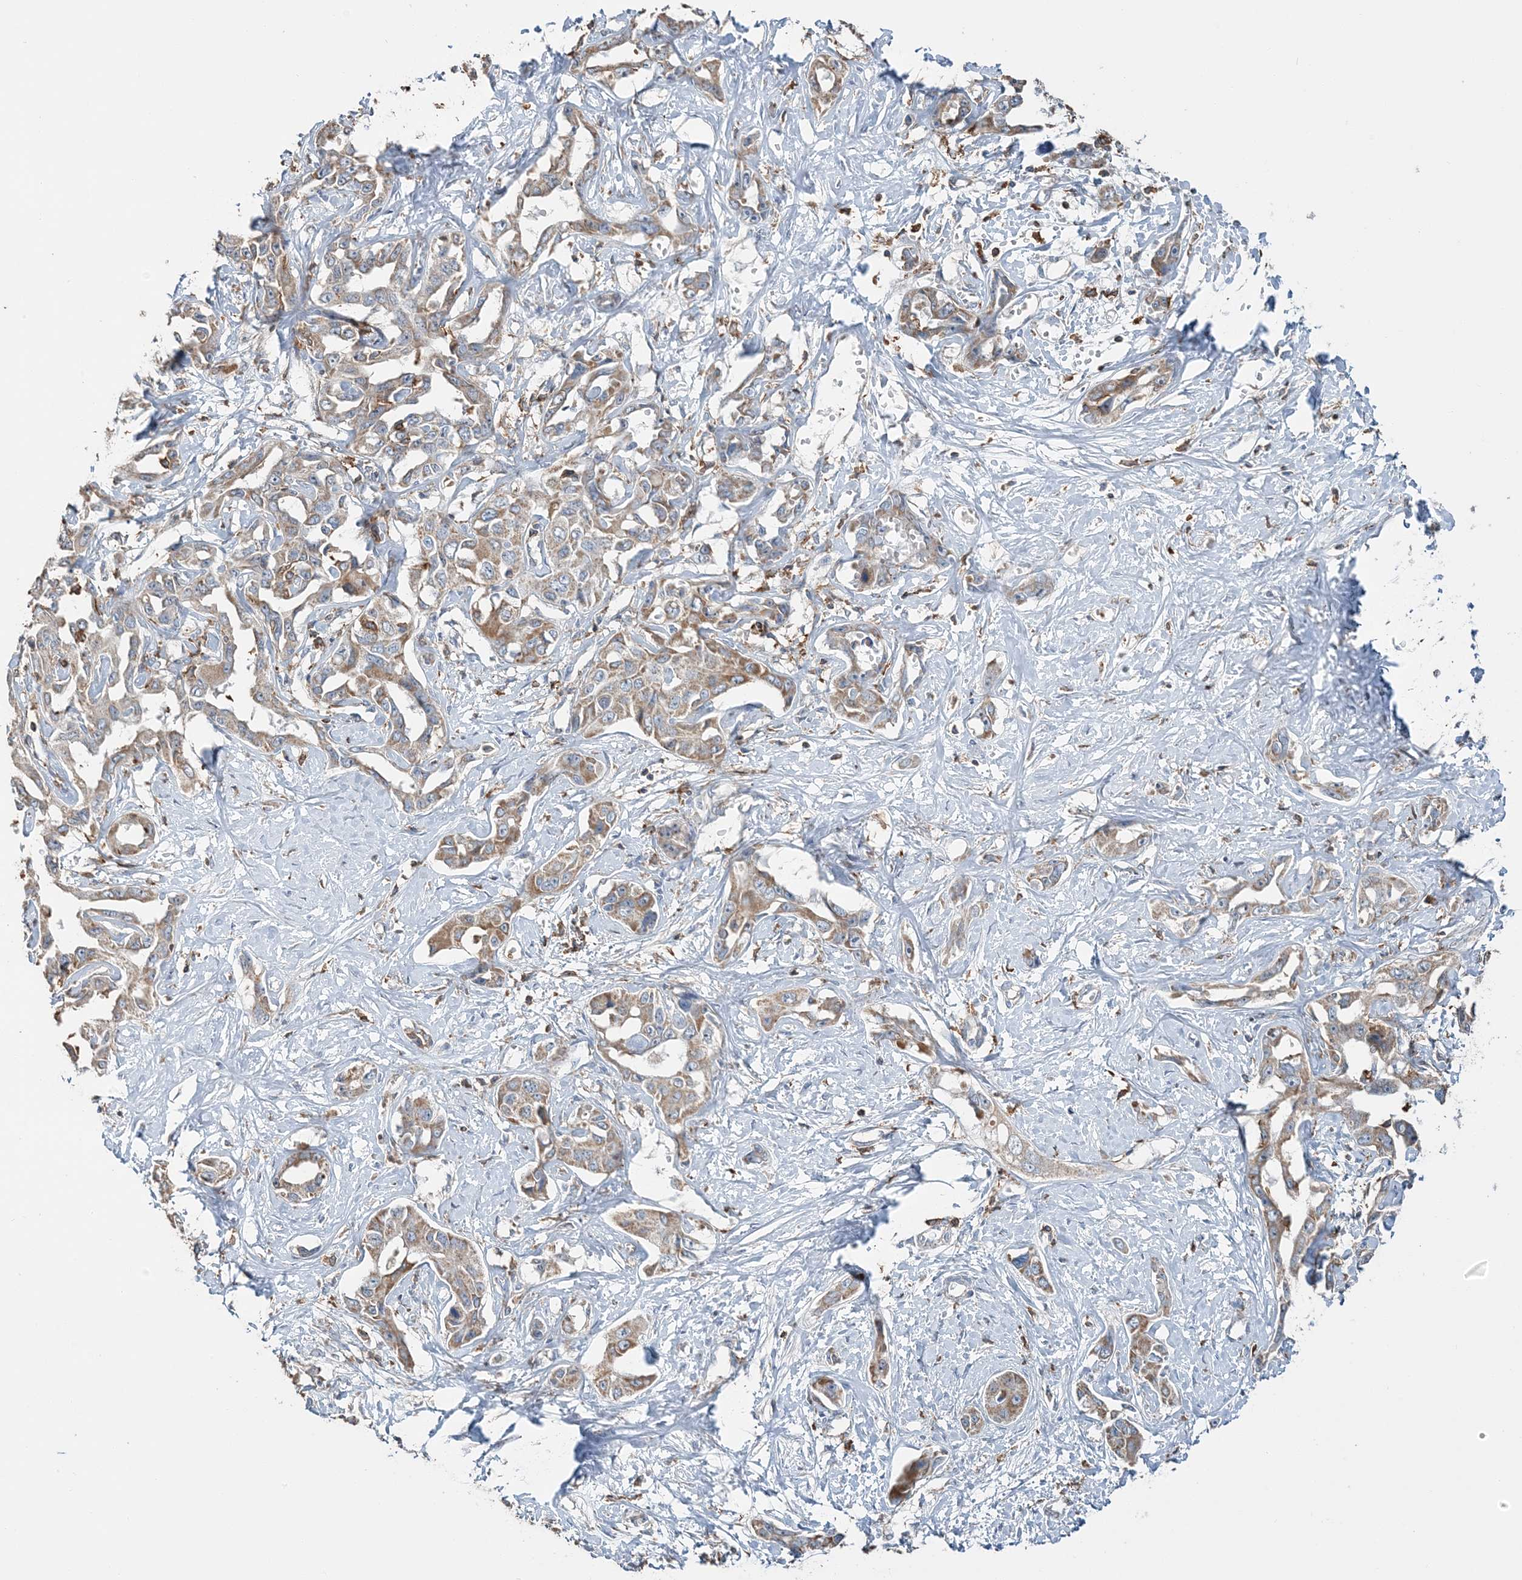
{"staining": {"intensity": "moderate", "quantity": ">75%", "location": "cytoplasmic/membranous"}, "tissue": "liver cancer", "cell_type": "Tumor cells", "image_type": "cancer", "snomed": [{"axis": "morphology", "description": "Cholangiocarcinoma"}, {"axis": "topography", "description": "Liver"}], "caption": "This is a photomicrograph of immunohistochemistry (IHC) staining of liver cancer, which shows moderate expression in the cytoplasmic/membranous of tumor cells.", "gene": "TMLHE", "patient": {"sex": "male", "age": 59}}